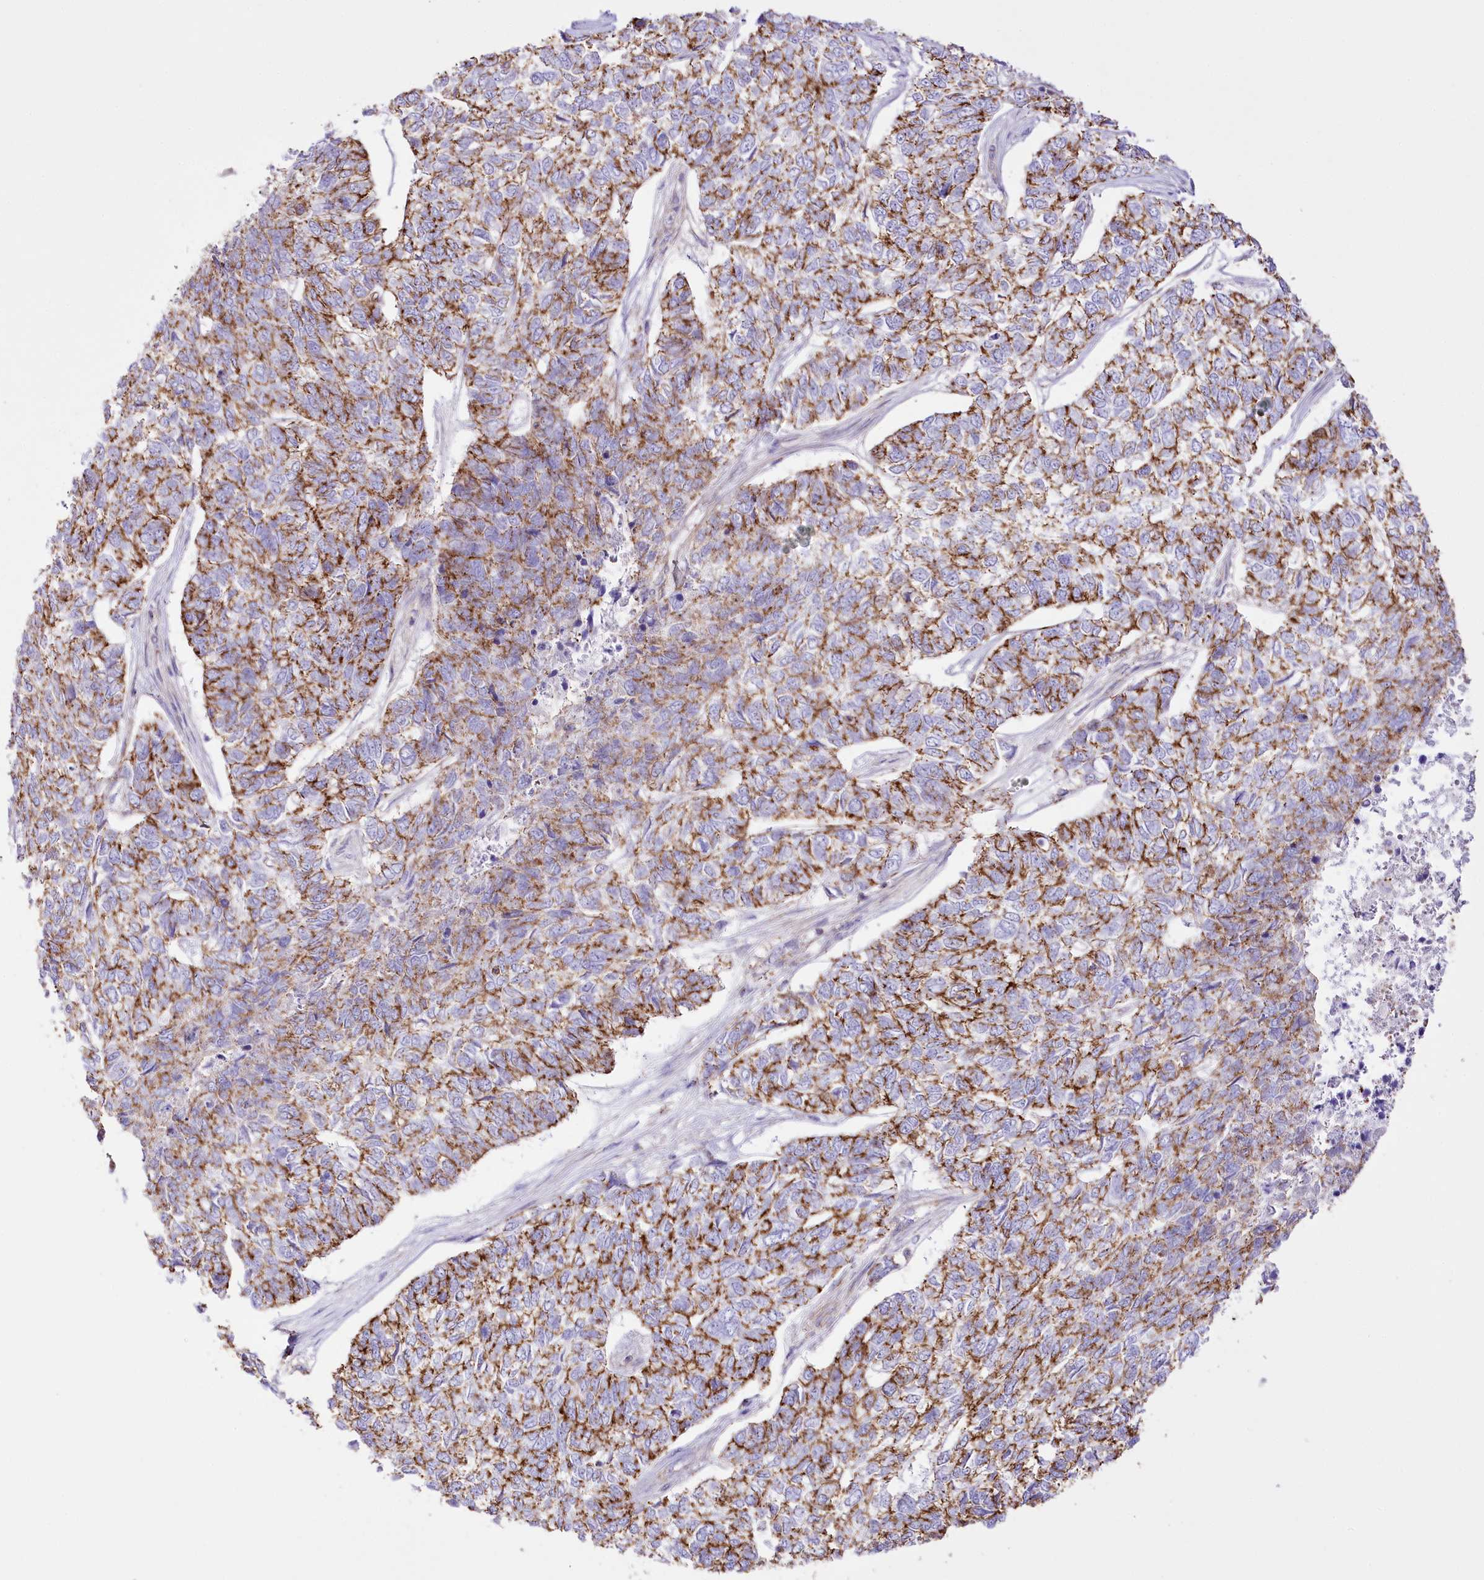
{"staining": {"intensity": "moderate", "quantity": ">75%", "location": "cytoplasmic/membranous"}, "tissue": "skin cancer", "cell_type": "Tumor cells", "image_type": "cancer", "snomed": [{"axis": "morphology", "description": "Basal cell carcinoma"}, {"axis": "topography", "description": "Skin"}], "caption": "This is a histology image of immunohistochemistry staining of skin cancer, which shows moderate expression in the cytoplasmic/membranous of tumor cells.", "gene": "FAM216A", "patient": {"sex": "female", "age": 65}}